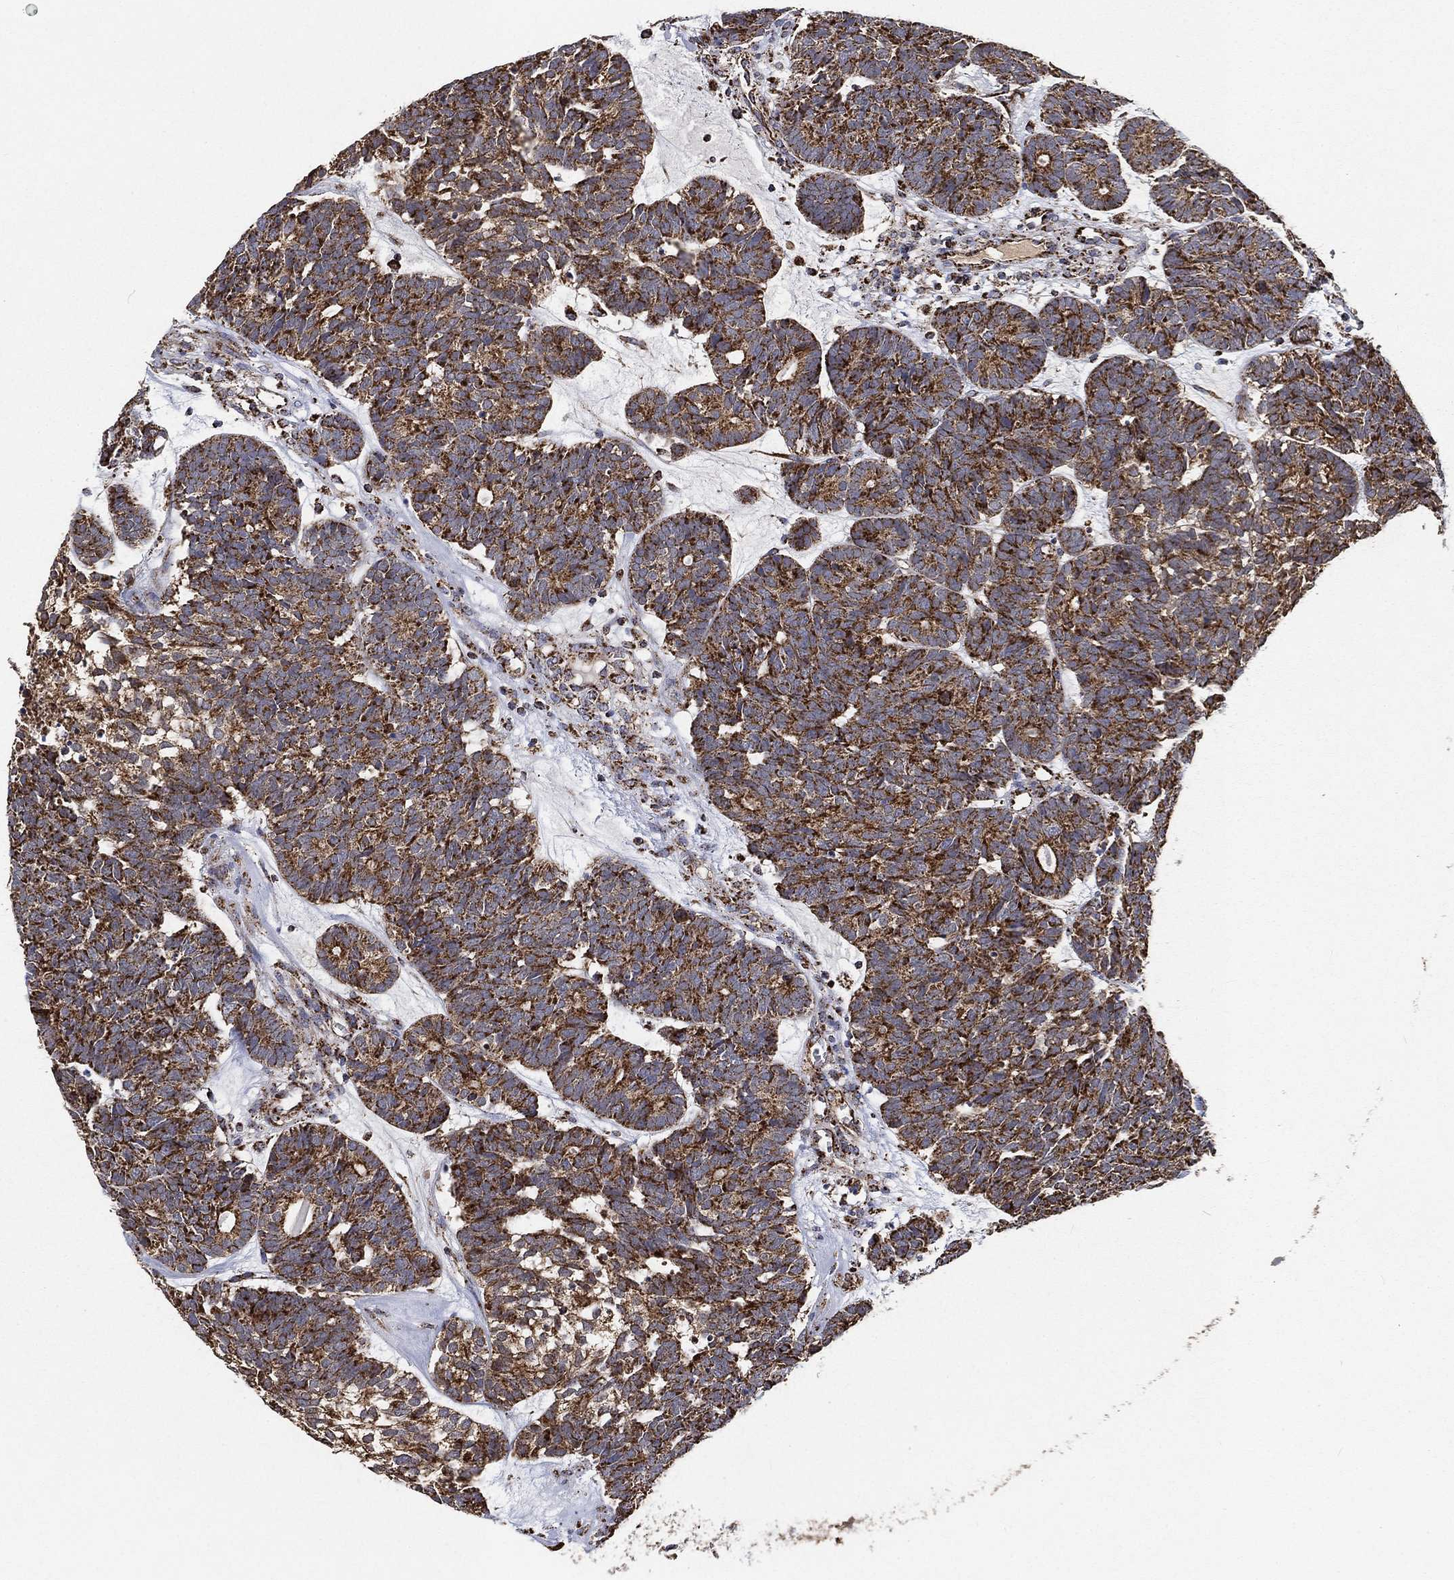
{"staining": {"intensity": "strong", "quantity": ">75%", "location": "cytoplasmic/membranous"}, "tissue": "head and neck cancer", "cell_type": "Tumor cells", "image_type": "cancer", "snomed": [{"axis": "morphology", "description": "Adenocarcinoma, NOS"}, {"axis": "topography", "description": "Head-Neck"}], "caption": "Head and neck cancer stained with DAB (3,3'-diaminobenzidine) immunohistochemistry reveals high levels of strong cytoplasmic/membranous expression in approximately >75% of tumor cells. (Stains: DAB (3,3'-diaminobenzidine) in brown, nuclei in blue, Microscopy: brightfield microscopy at high magnification).", "gene": "SLC38A7", "patient": {"sex": "female", "age": 81}}